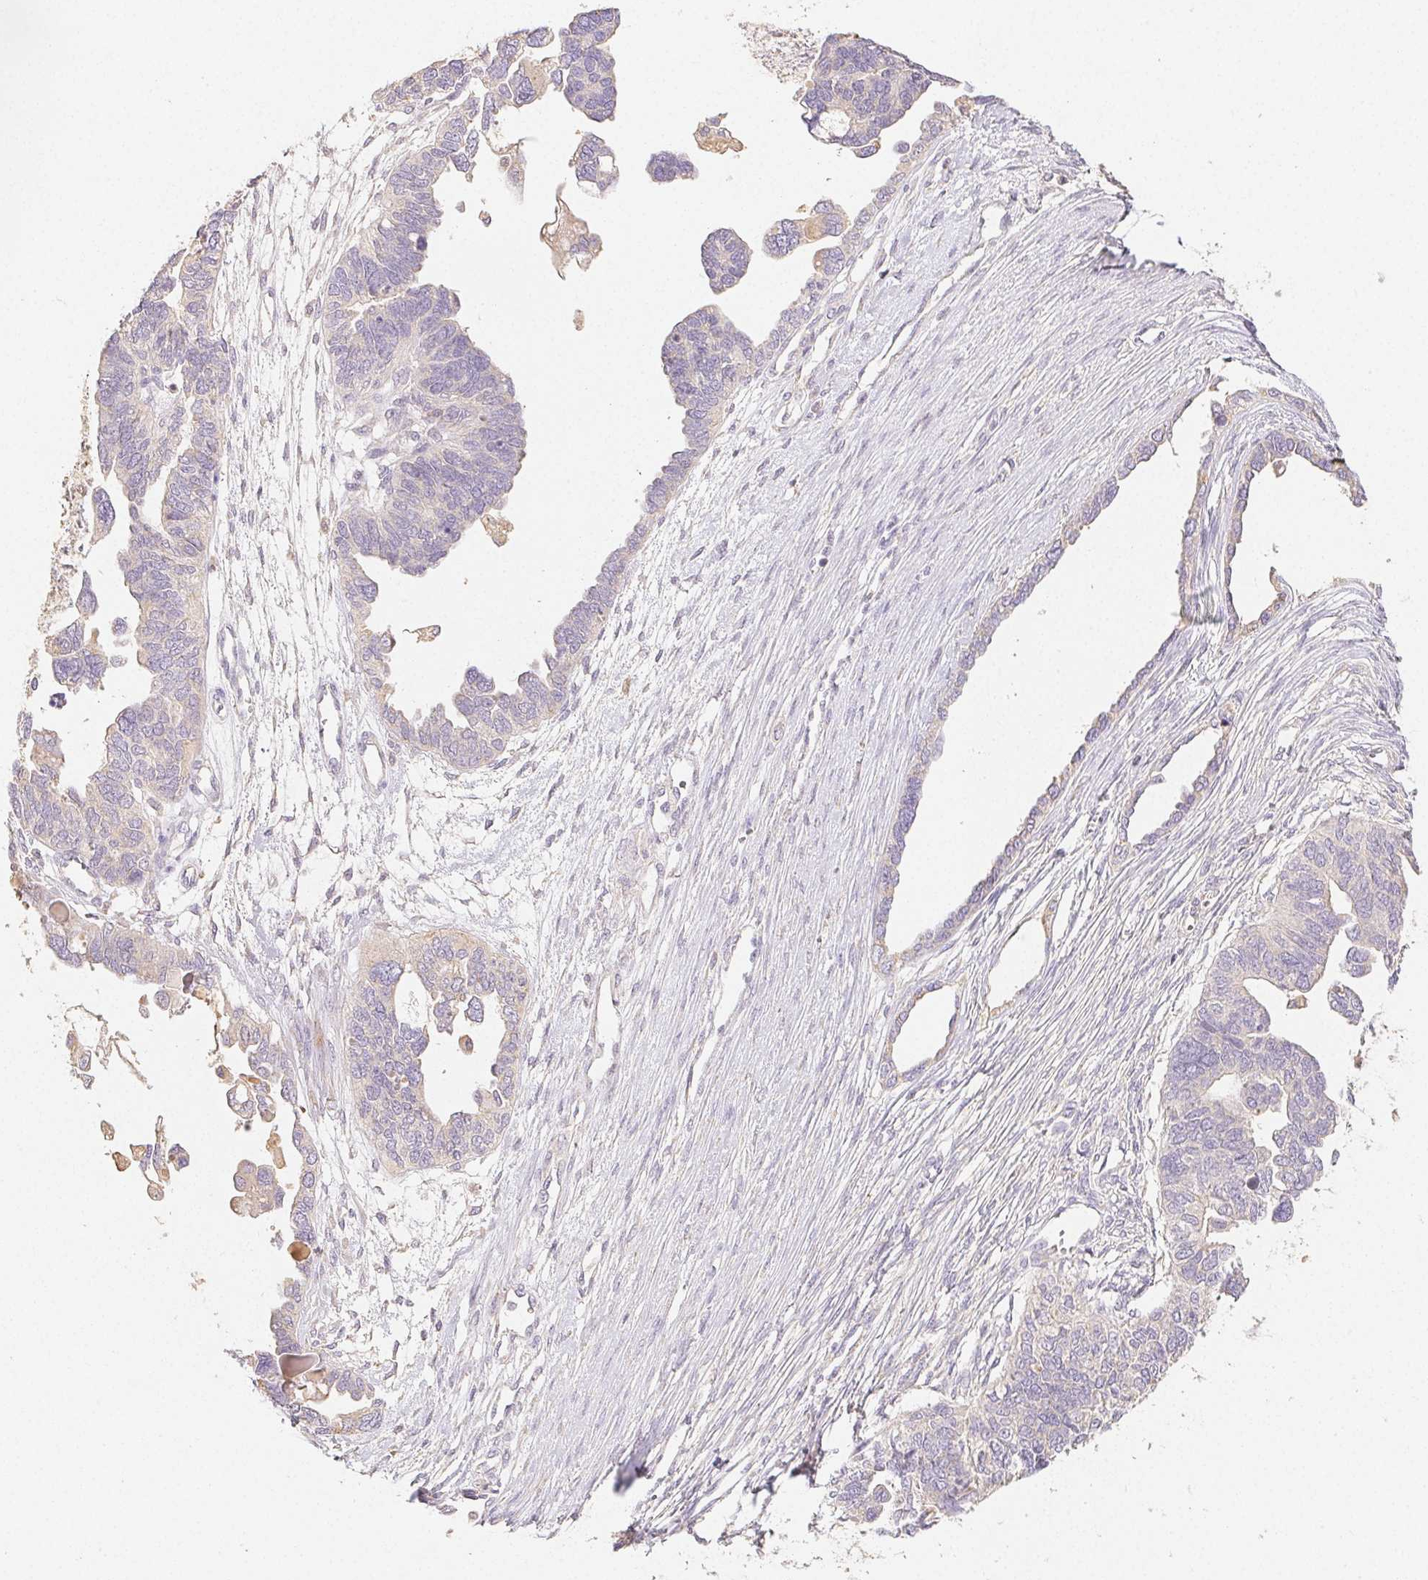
{"staining": {"intensity": "negative", "quantity": "none", "location": "none"}, "tissue": "ovarian cancer", "cell_type": "Tumor cells", "image_type": "cancer", "snomed": [{"axis": "morphology", "description": "Cystadenocarcinoma, serous, NOS"}, {"axis": "topography", "description": "Ovary"}], "caption": "The micrograph exhibits no significant positivity in tumor cells of serous cystadenocarcinoma (ovarian).", "gene": "ACVR1B", "patient": {"sex": "female", "age": 51}}